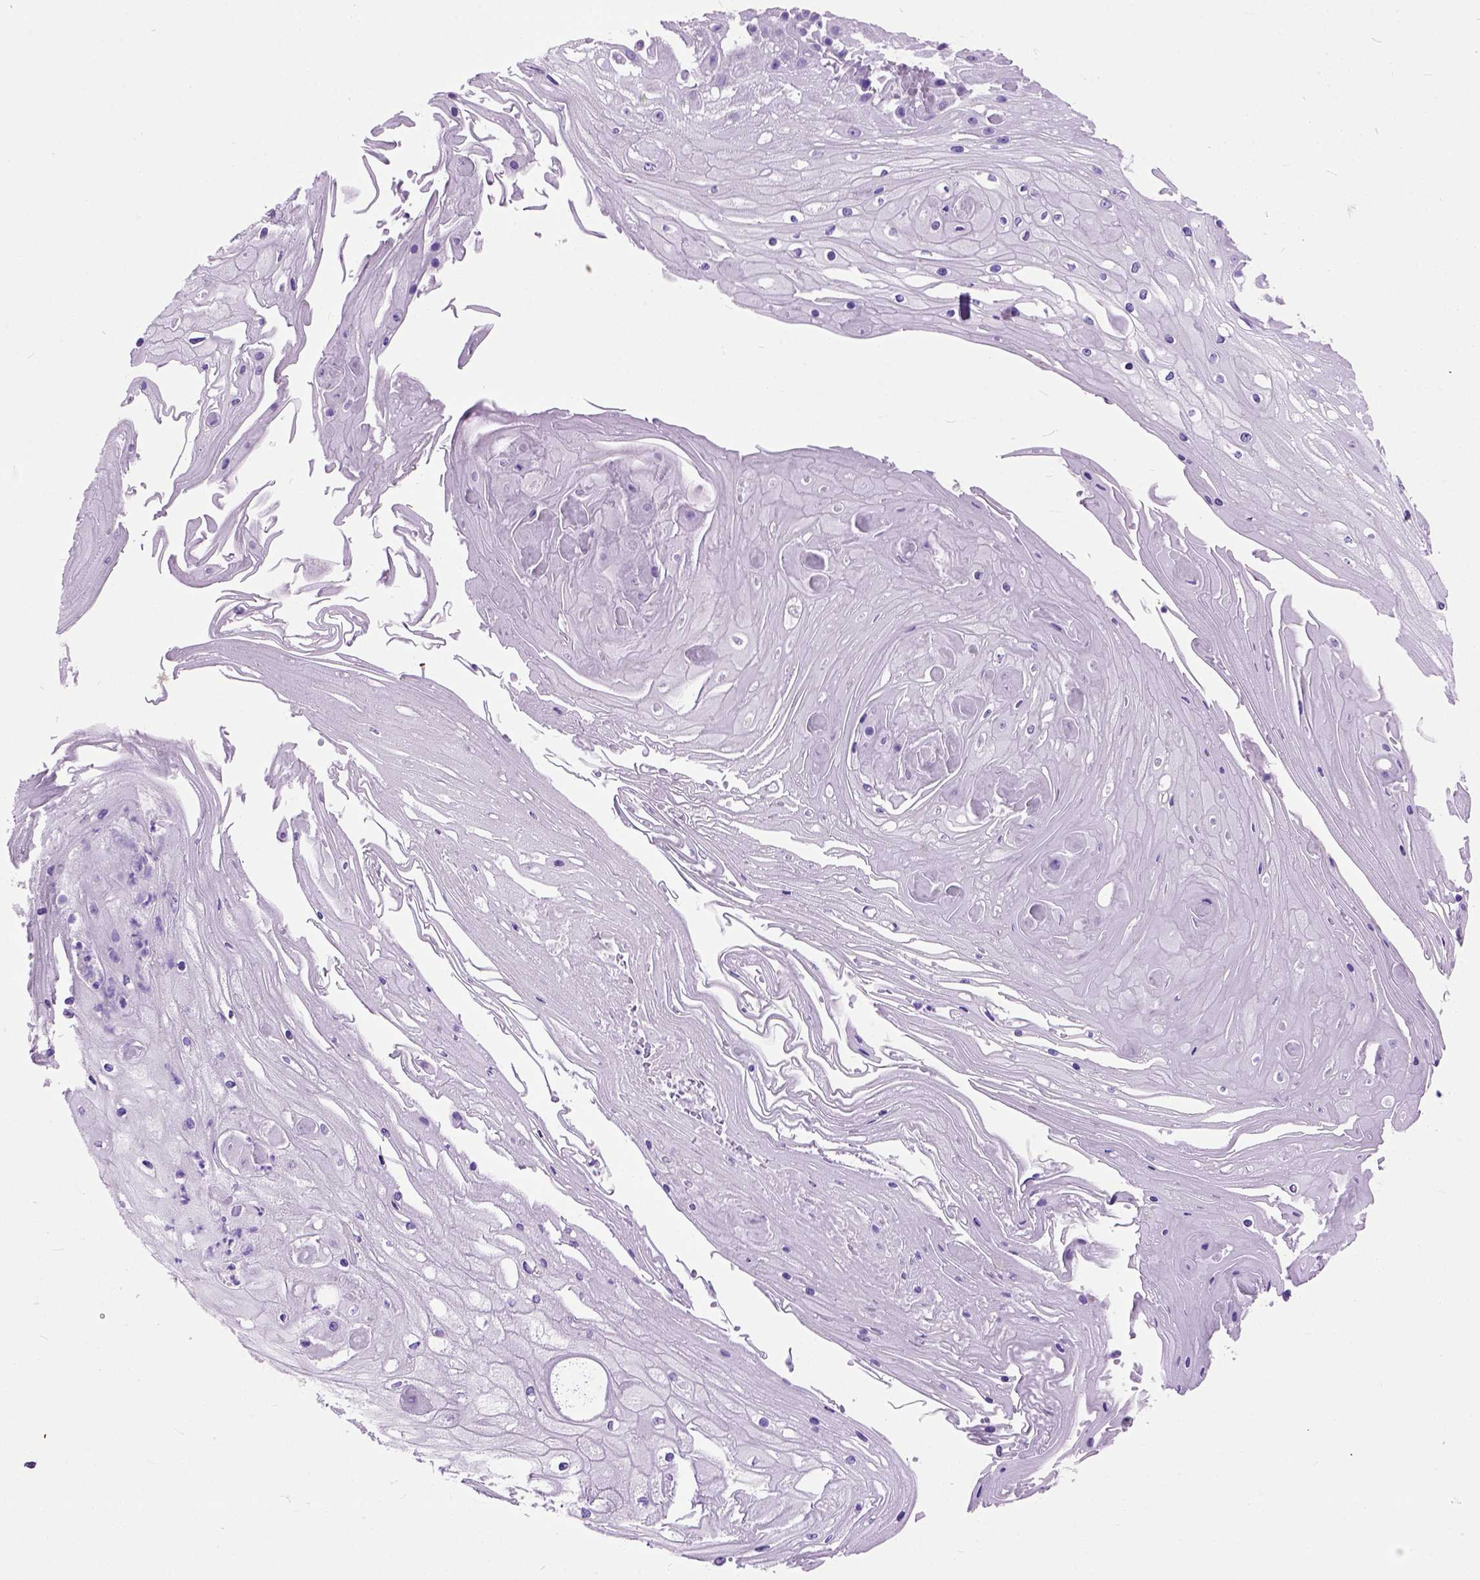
{"staining": {"intensity": "negative", "quantity": "none", "location": "none"}, "tissue": "skin cancer", "cell_type": "Tumor cells", "image_type": "cancer", "snomed": [{"axis": "morphology", "description": "Squamous cell carcinoma, NOS"}, {"axis": "topography", "description": "Skin"}], "caption": "IHC image of neoplastic tissue: human skin squamous cell carcinoma stained with DAB exhibits no significant protein expression in tumor cells.", "gene": "MAPT", "patient": {"sex": "male", "age": 70}}